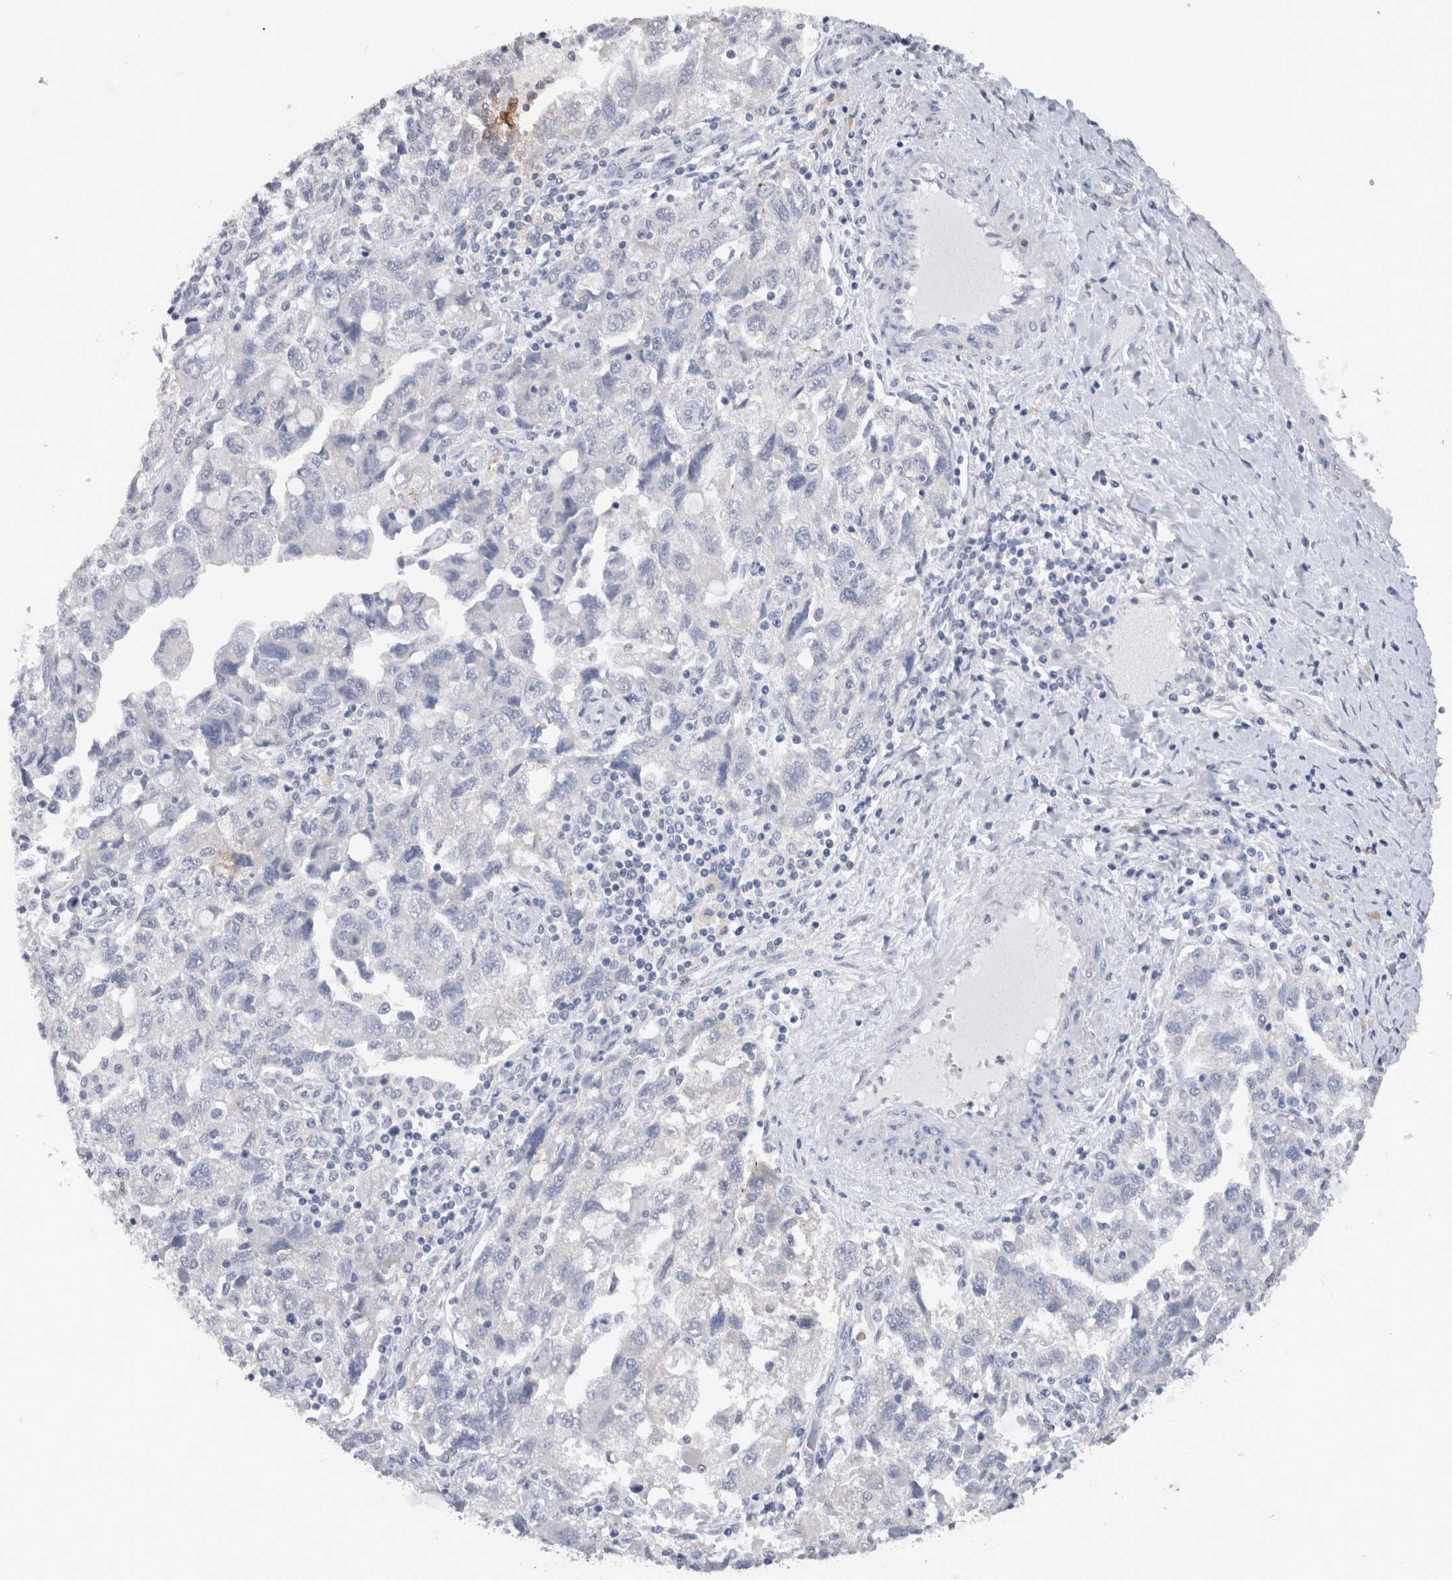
{"staining": {"intensity": "negative", "quantity": "none", "location": "none"}, "tissue": "ovarian cancer", "cell_type": "Tumor cells", "image_type": "cancer", "snomed": [{"axis": "morphology", "description": "Carcinoma, NOS"}, {"axis": "morphology", "description": "Cystadenocarcinoma, serous, NOS"}, {"axis": "topography", "description": "Ovary"}], "caption": "Photomicrograph shows no significant protein staining in tumor cells of ovarian cancer.", "gene": "CDH6", "patient": {"sex": "female", "age": 69}}